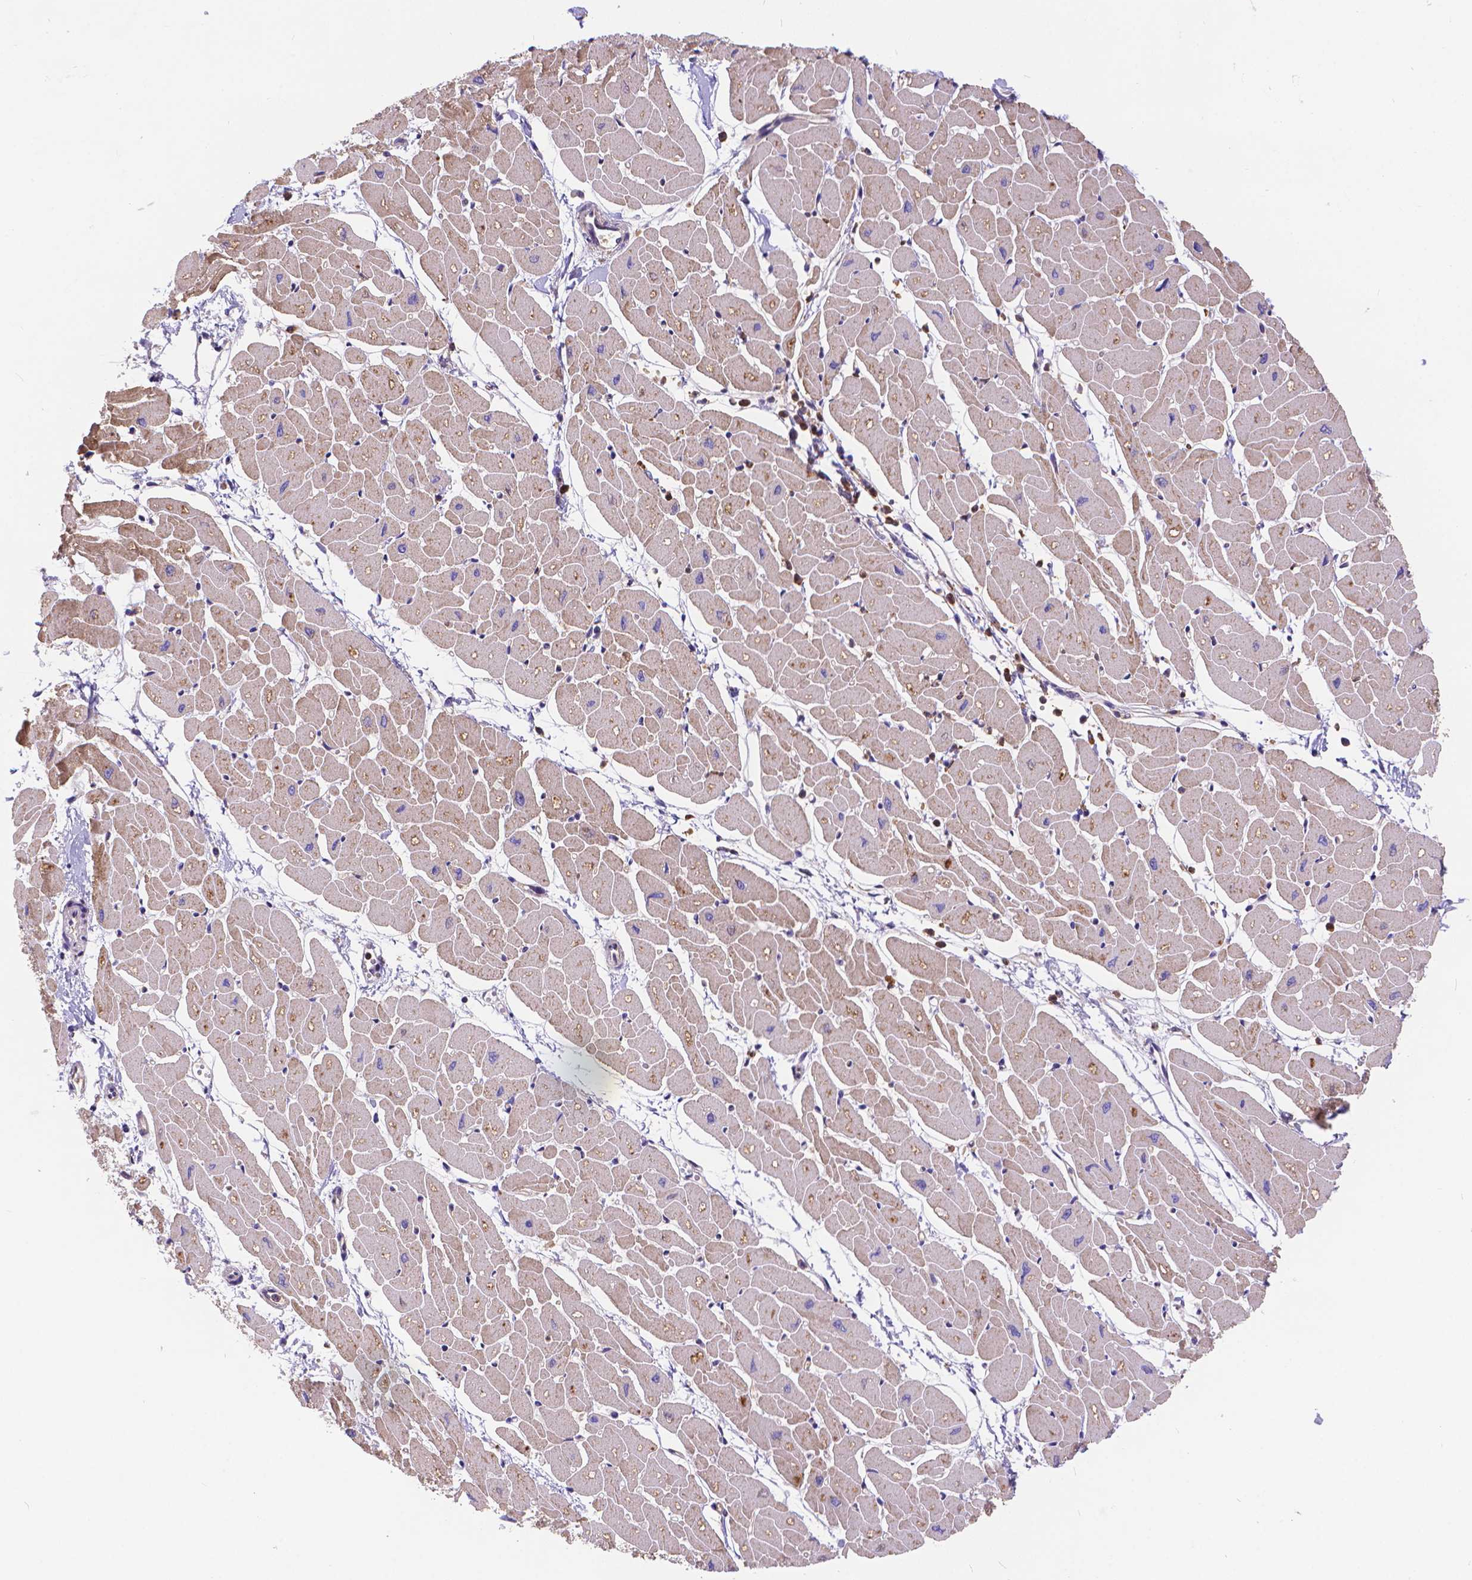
{"staining": {"intensity": "weak", "quantity": ">75%", "location": "cytoplasmic/membranous"}, "tissue": "heart muscle", "cell_type": "Cardiomyocytes", "image_type": "normal", "snomed": [{"axis": "morphology", "description": "Normal tissue, NOS"}, {"axis": "topography", "description": "Heart"}], "caption": "Weak cytoplasmic/membranous staining is appreciated in approximately >75% of cardiomyocytes in benign heart muscle. (IHC, brightfield microscopy, high magnification).", "gene": "ARAP1", "patient": {"sex": "male", "age": 57}}